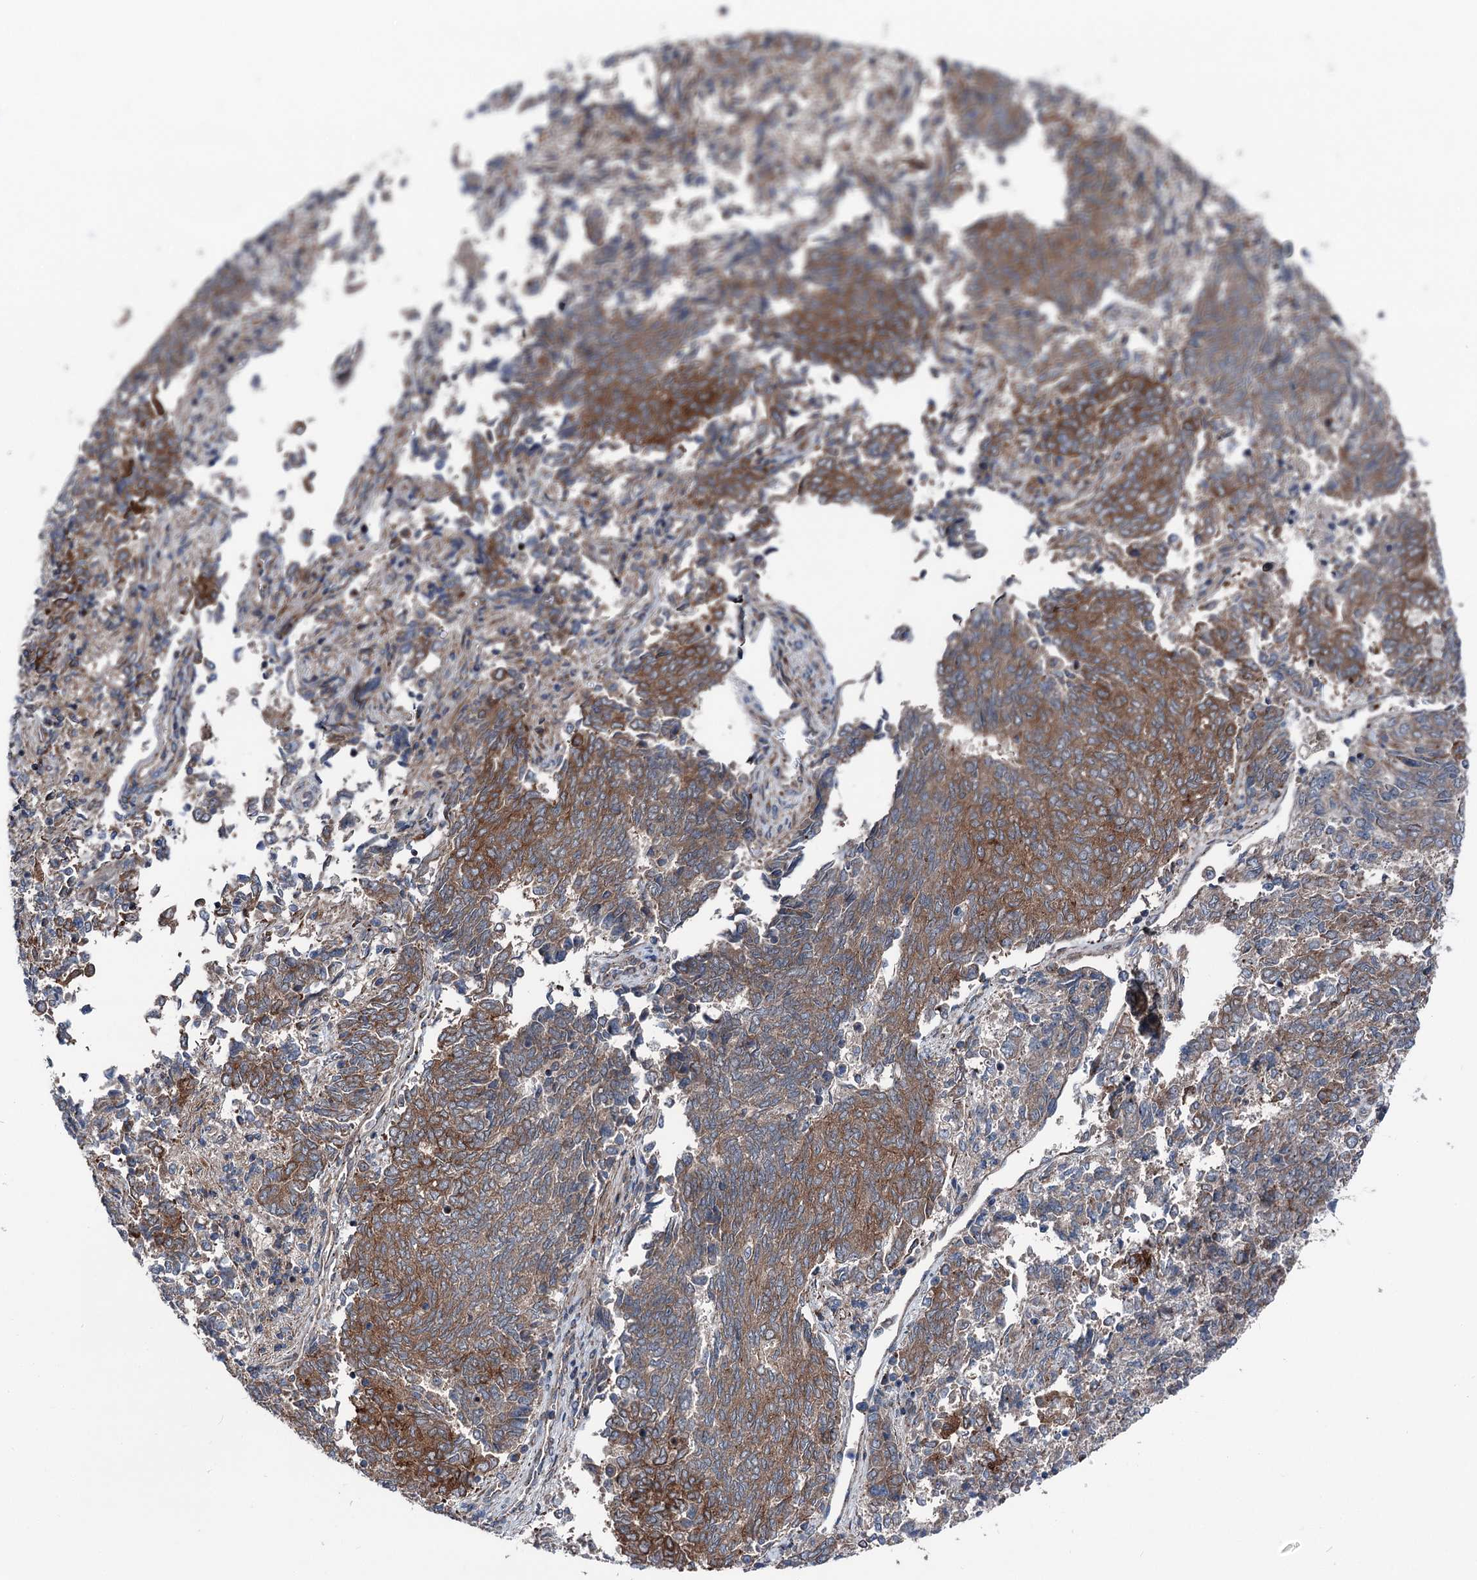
{"staining": {"intensity": "moderate", "quantity": ">75%", "location": "cytoplasmic/membranous"}, "tissue": "endometrial cancer", "cell_type": "Tumor cells", "image_type": "cancer", "snomed": [{"axis": "morphology", "description": "Adenocarcinoma, NOS"}, {"axis": "topography", "description": "Endometrium"}], "caption": "An immunohistochemistry image of tumor tissue is shown. Protein staining in brown shows moderate cytoplasmic/membranous positivity in endometrial cancer within tumor cells.", "gene": "POLR1D", "patient": {"sex": "female", "age": 80}}